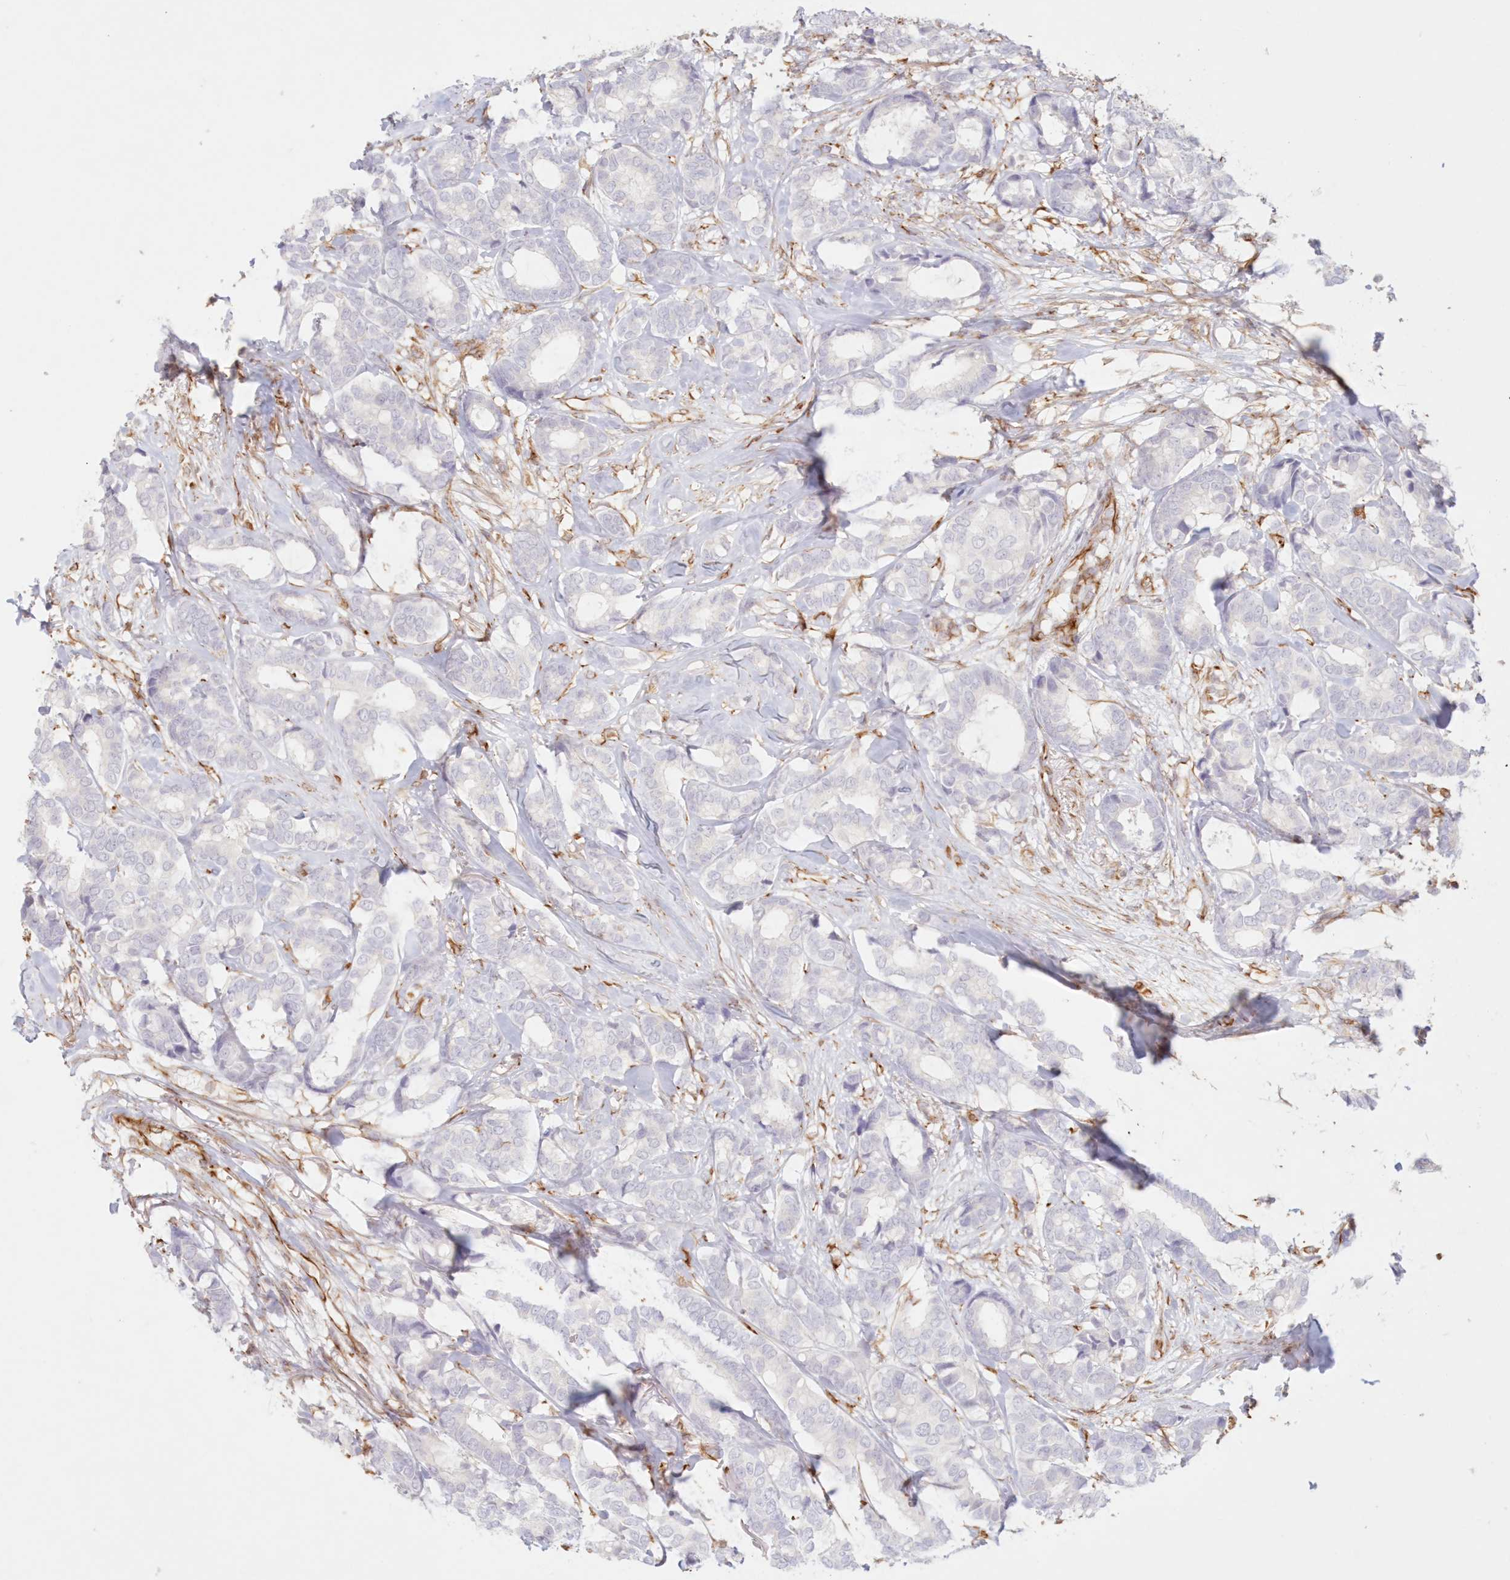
{"staining": {"intensity": "negative", "quantity": "none", "location": "none"}, "tissue": "breast cancer", "cell_type": "Tumor cells", "image_type": "cancer", "snomed": [{"axis": "morphology", "description": "Duct carcinoma"}, {"axis": "topography", "description": "Breast"}], "caption": "There is no significant staining in tumor cells of breast cancer.", "gene": "DMRTB1", "patient": {"sex": "female", "age": 87}}